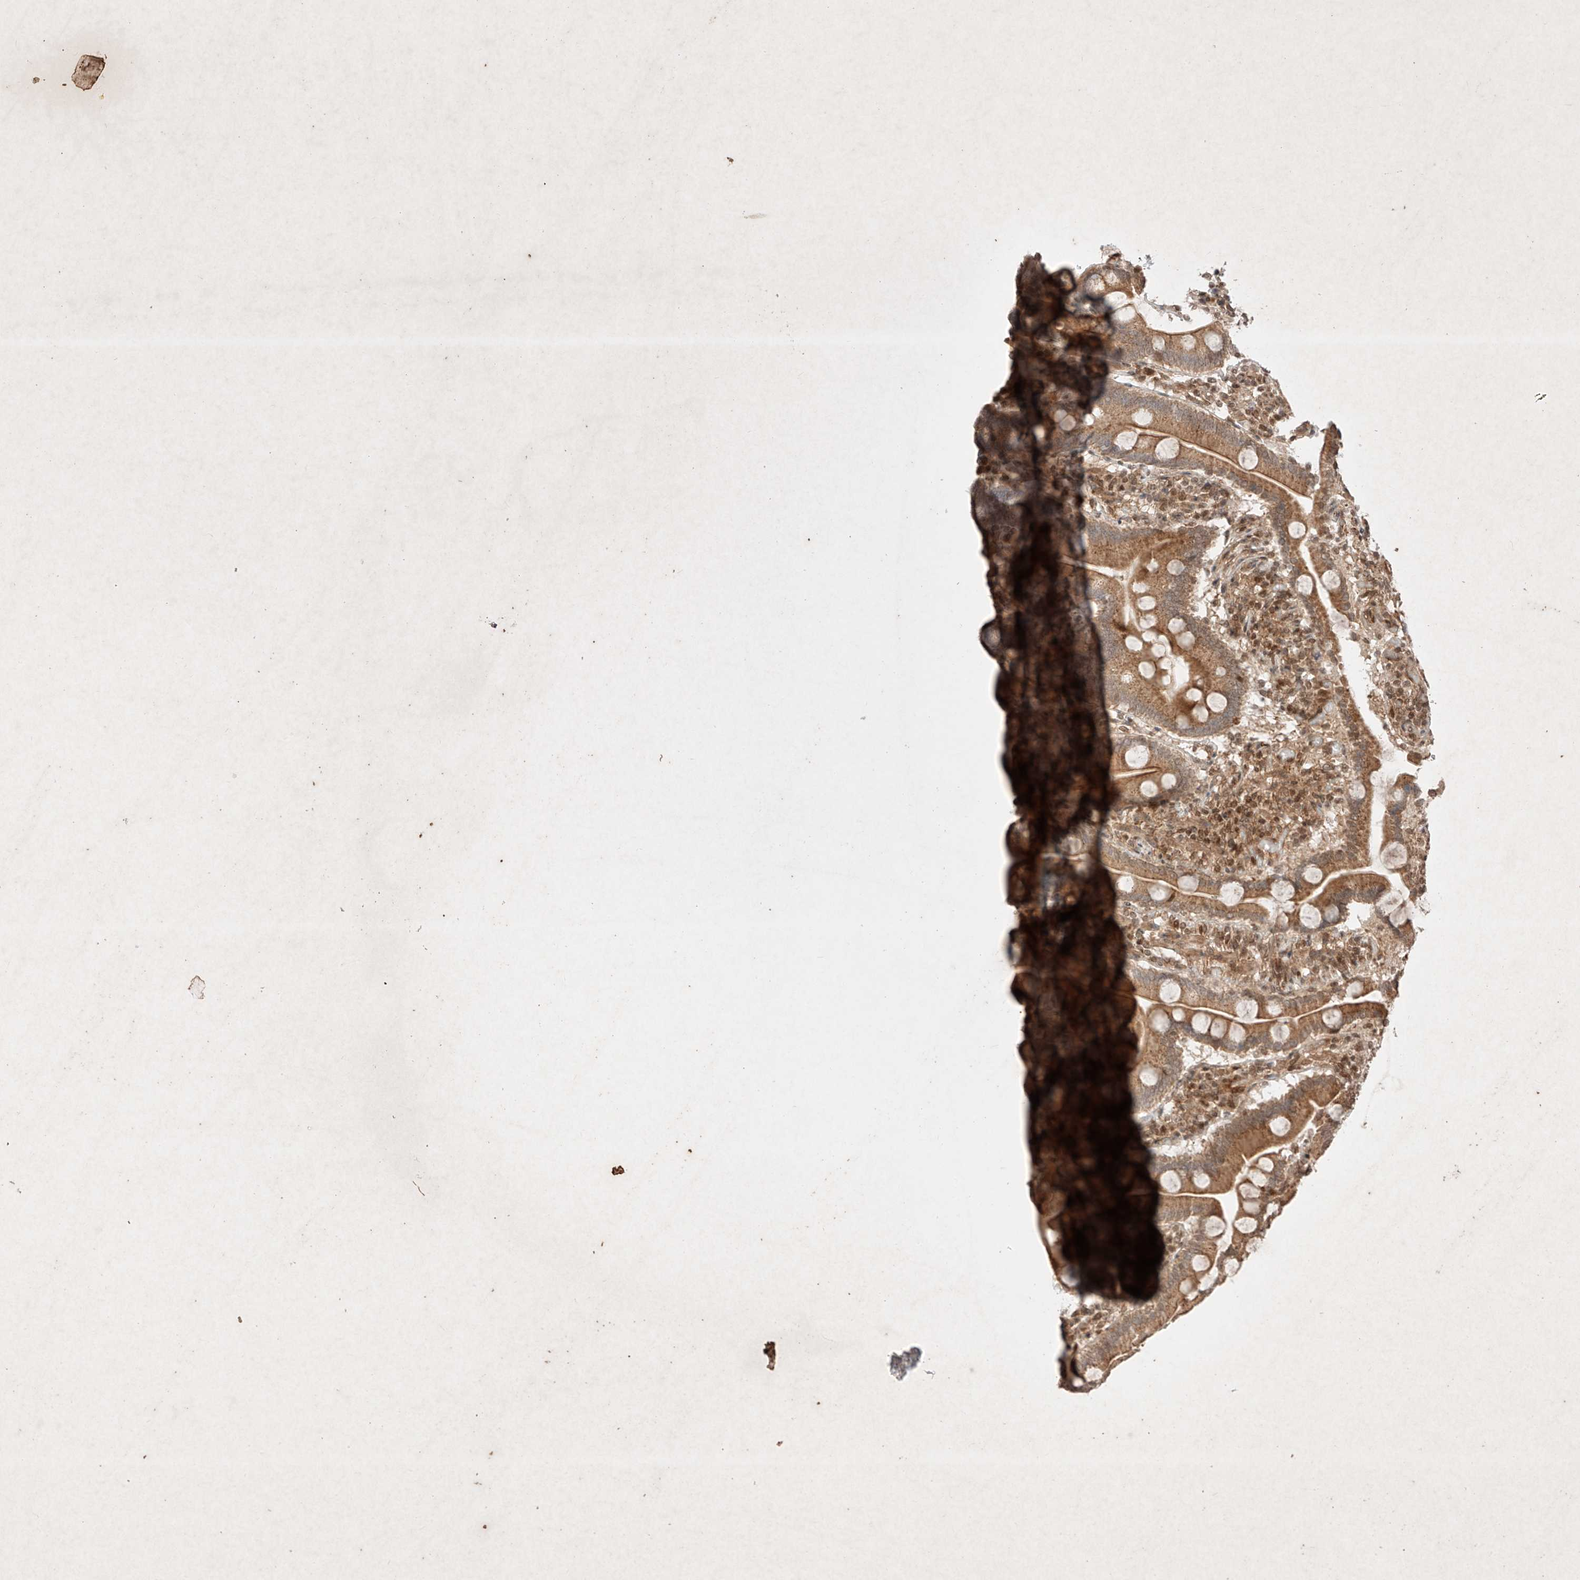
{"staining": {"intensity": "moderate", "quantity": ">75%", "location": "cytoplasmic/membranous,nuclear"}, "tissue": "duodenum", "cell_type": "Glandular cells", "image_type": "normal", "snomed": [{"axis": "morphology", "description": "Normal tissue, NOS"}, {"axis": "topography", "description": "Duodenum"}], "caption": "The image demonstrates staining of unremarkable duodenum, revealing moderate cytoplasmic/membranous,nuclear protein positivity (brown color) within glandular cells. Nuclei are stained in blue.", "gene": "RNF31", "patient": {"sex": "male", "age": 55}}